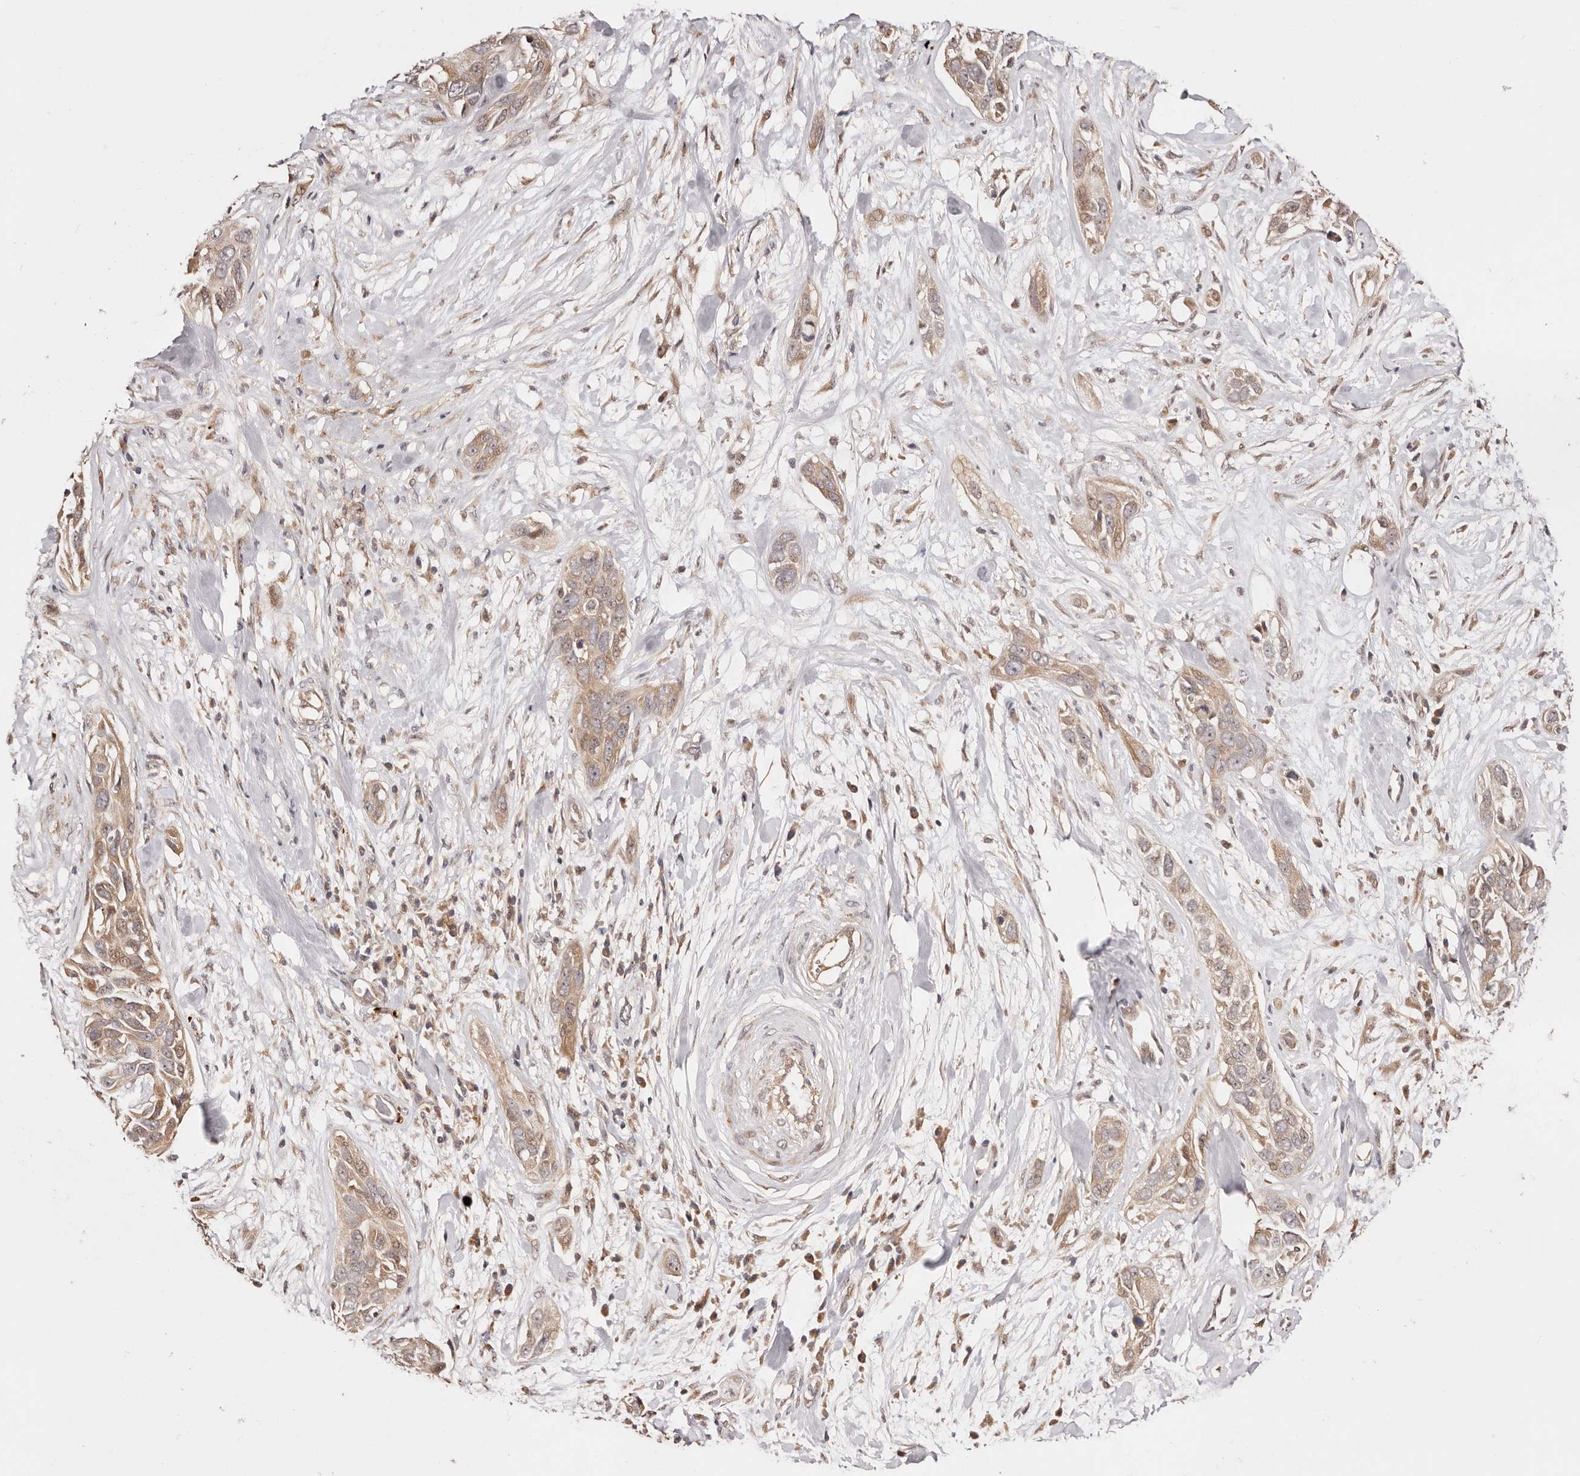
{"staining": {"intensity": "weak", "quantity": ">75%", "location": "cytoplasmic/membranous,nuclear"}, "tissue": "pancreatic cancer", "cell_type": "Tumor cells", "image_type": "cancer", "snomed": [{"axis": "morphology", "description": "Adenocarcinoma, NOS"}, {"axis": "topography", "description": "Pancreas"}], "caption": "The immunohistochemical stain shows weak cytoplasmic/membranous and nuclear staining in tumor cells of adenocarcinoma (pancreatic) tissue.", "gene": "PTPN22", "patient": {"sex": "female", "age": 60}}